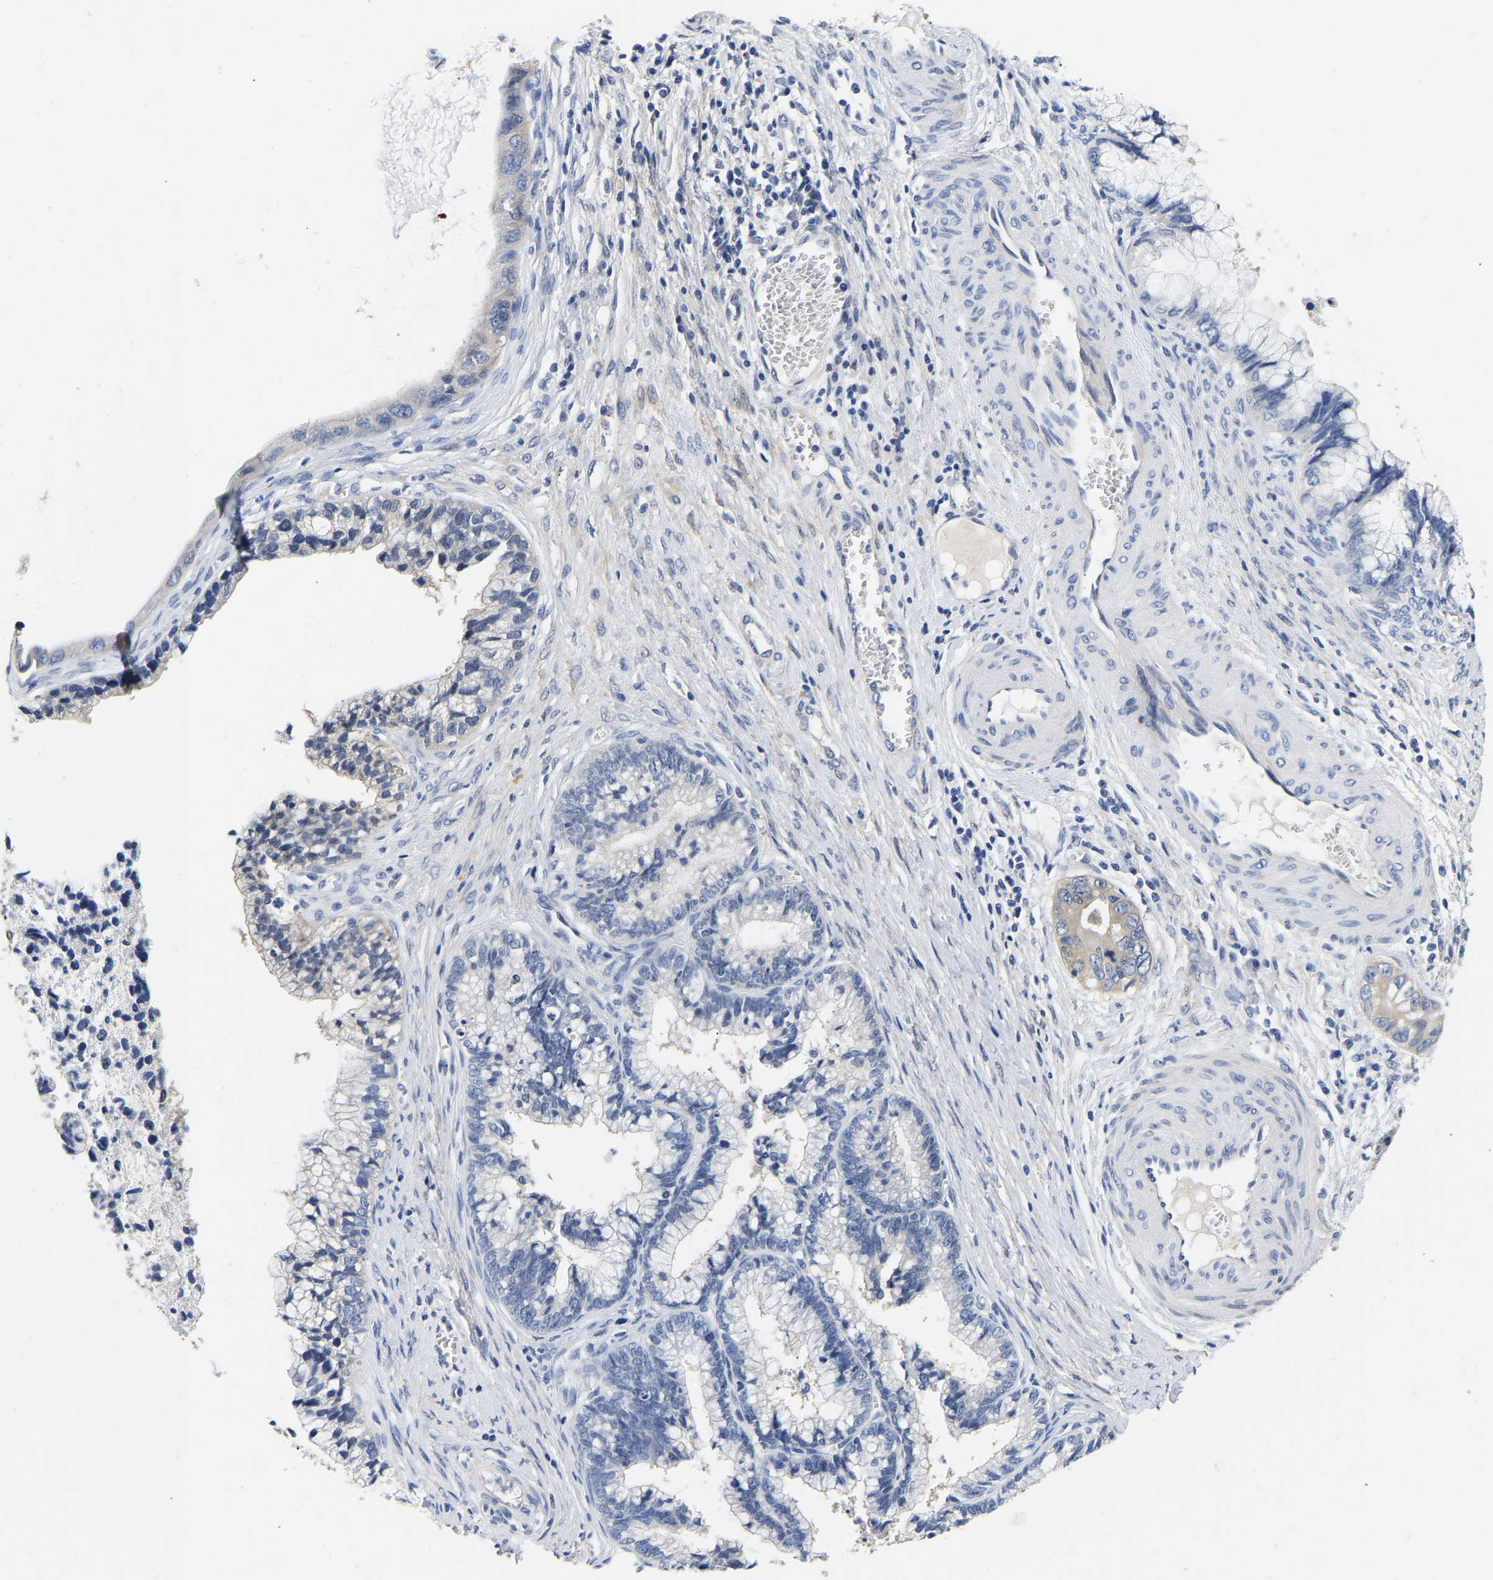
{"staining": {"intensity": "negative", "quantity": "none", "location": "none"}, "tissue": "cervical cancer", "cell_type": "Tumor cells", "image_type": "cancer", "snomed": [{"axis": "morphology", "description": "Adenocarcinoma, NOS"}, {"axis": "topography", "description": "Cervix"}], "caption": "IHC of human adenocarcinoma (cervical) displays no staining in tumor cells.", "gene": "CCDC6", "patient": {"sex": "female", "age": 44}}